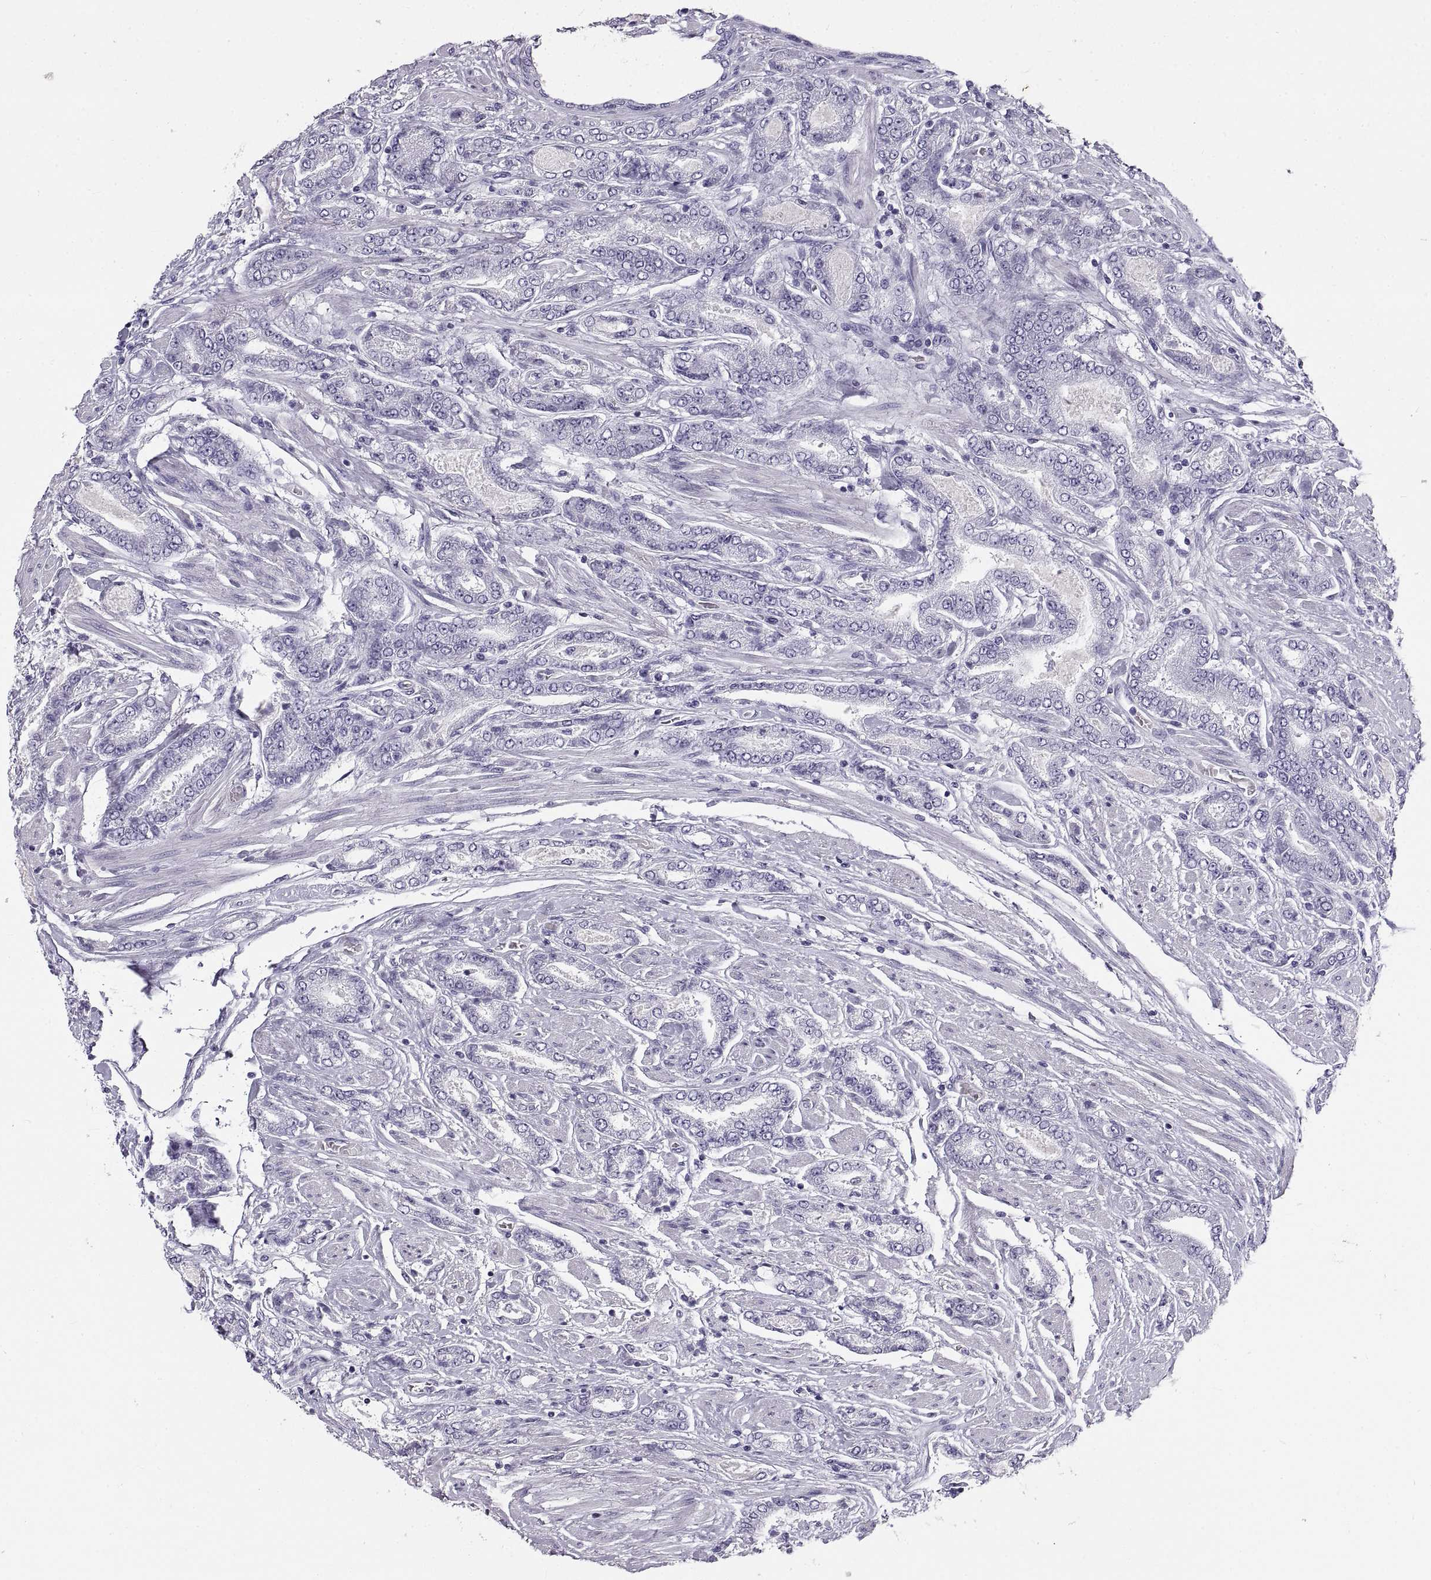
{"staining": {"intensity": "negative", "quantity": "none", "location": "none"}, "tissue": "prostate cancer", "cell_type": "Tumor cells", "image_type": "cancer", "snomed": [{"axis": "morphology", "description": "Adenocarcinoma, NOS"}, {"axis": "topography", "description": "Prostate"}], "caption": "Tumor cells are negative for brown protein staining in adenocarcinoma (prostate).", "gene": "RLBP1", "patient": {"sex": "male", "age": 64}}